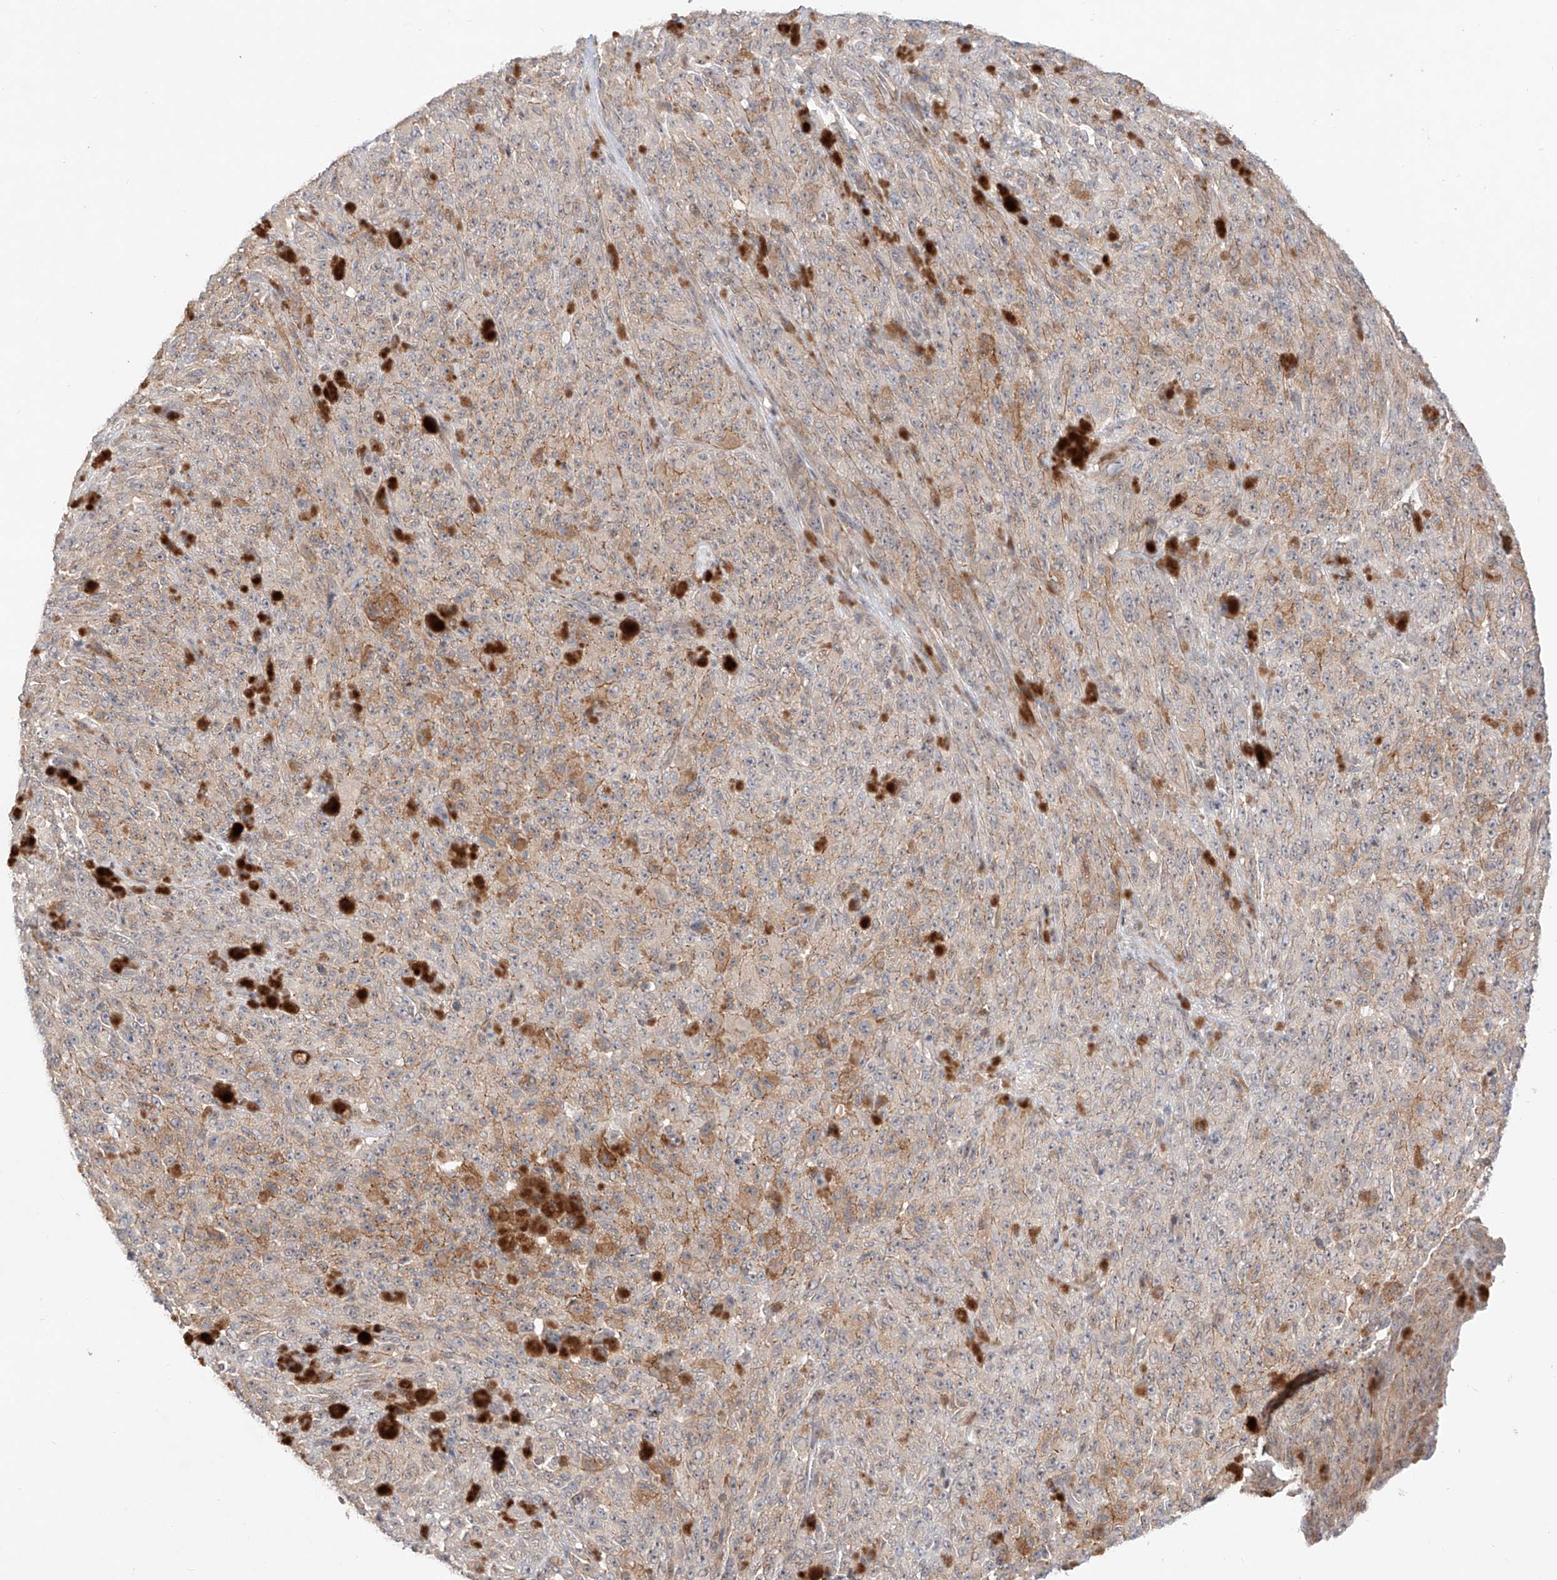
{"staining": {"intensity": "negative", "quantity": "none", "location": "none"}, "tissue": "melanoma", "cell_type": "Tumor cells", "image_type": "cancer", "snomed": [{"axis": "morphology", "description": "Malignant melanoma, NOS"}, {"axis": "topography", "description": "Skin"}], "caption": "Protein analysis of melanoma exhibits no significant staining in tumor cells.", "gene": "TSR2", "patient": {"sex": "female", "age": 82}}